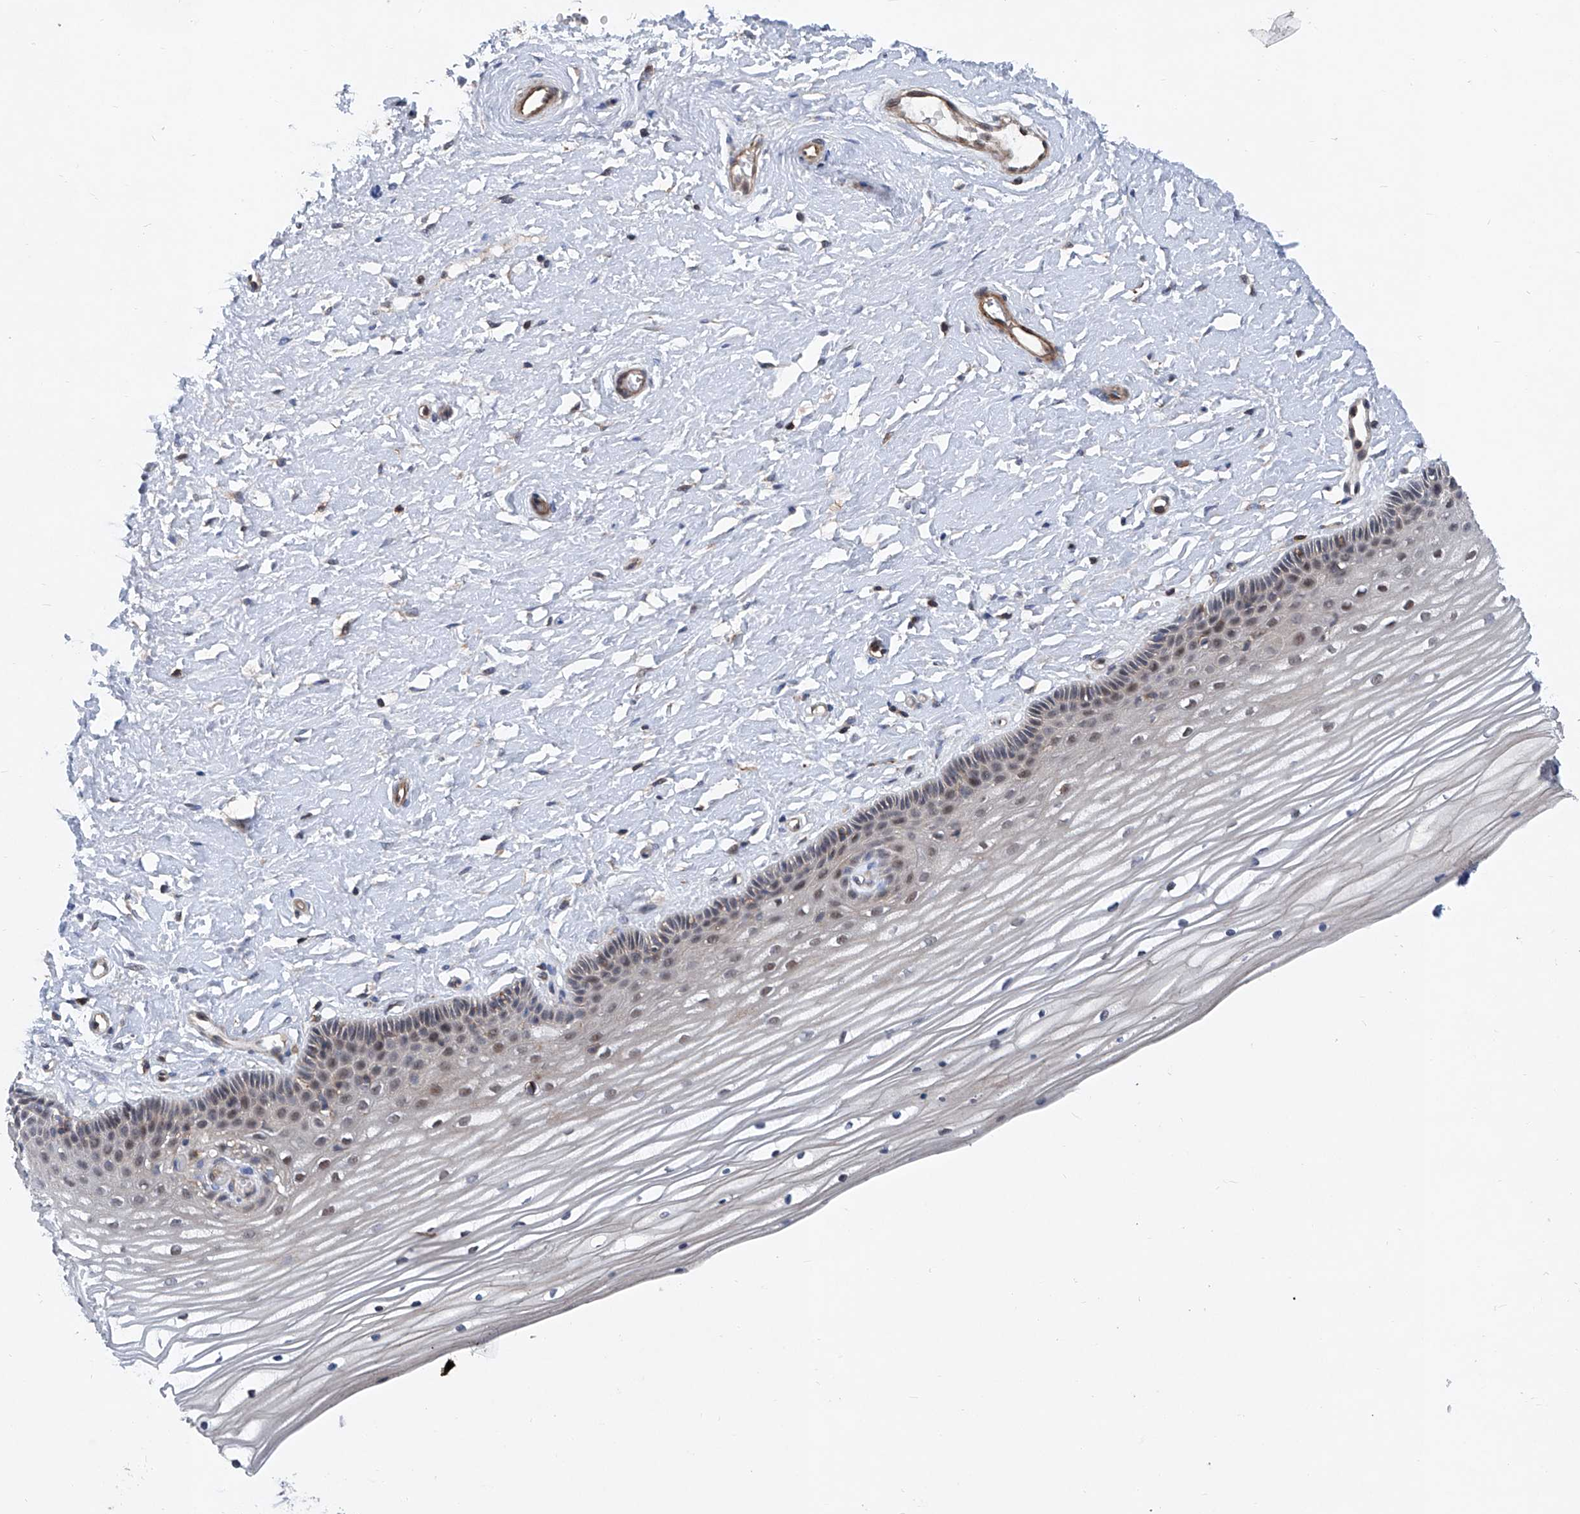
{"staining": {"intensity": "weak", "quantity": "<25%", "location": "nuclear"}, "tissue": "vagina", "cell_type": "Squamous epithelial cells", "image_type": "normal", "snomed": [{"axis": "morphology", "description": "Normal tissue, NOS"}, {"axis": "topography", "description": "Vagina"}, {"axis": "topography", "description": "Cervix"}], "caption": "DAB immunohistochemical staining of unremarkable vagina reveals no significant positivity in squamous epithelial cells. The staining was performed using DAB to visualize the protein expression in brown, while the nuclei were stained in blue with hematoxylin (Magnification: 20x).", "gene": "NT5C3A", "patient": {"sex": "female", "age": 40}}